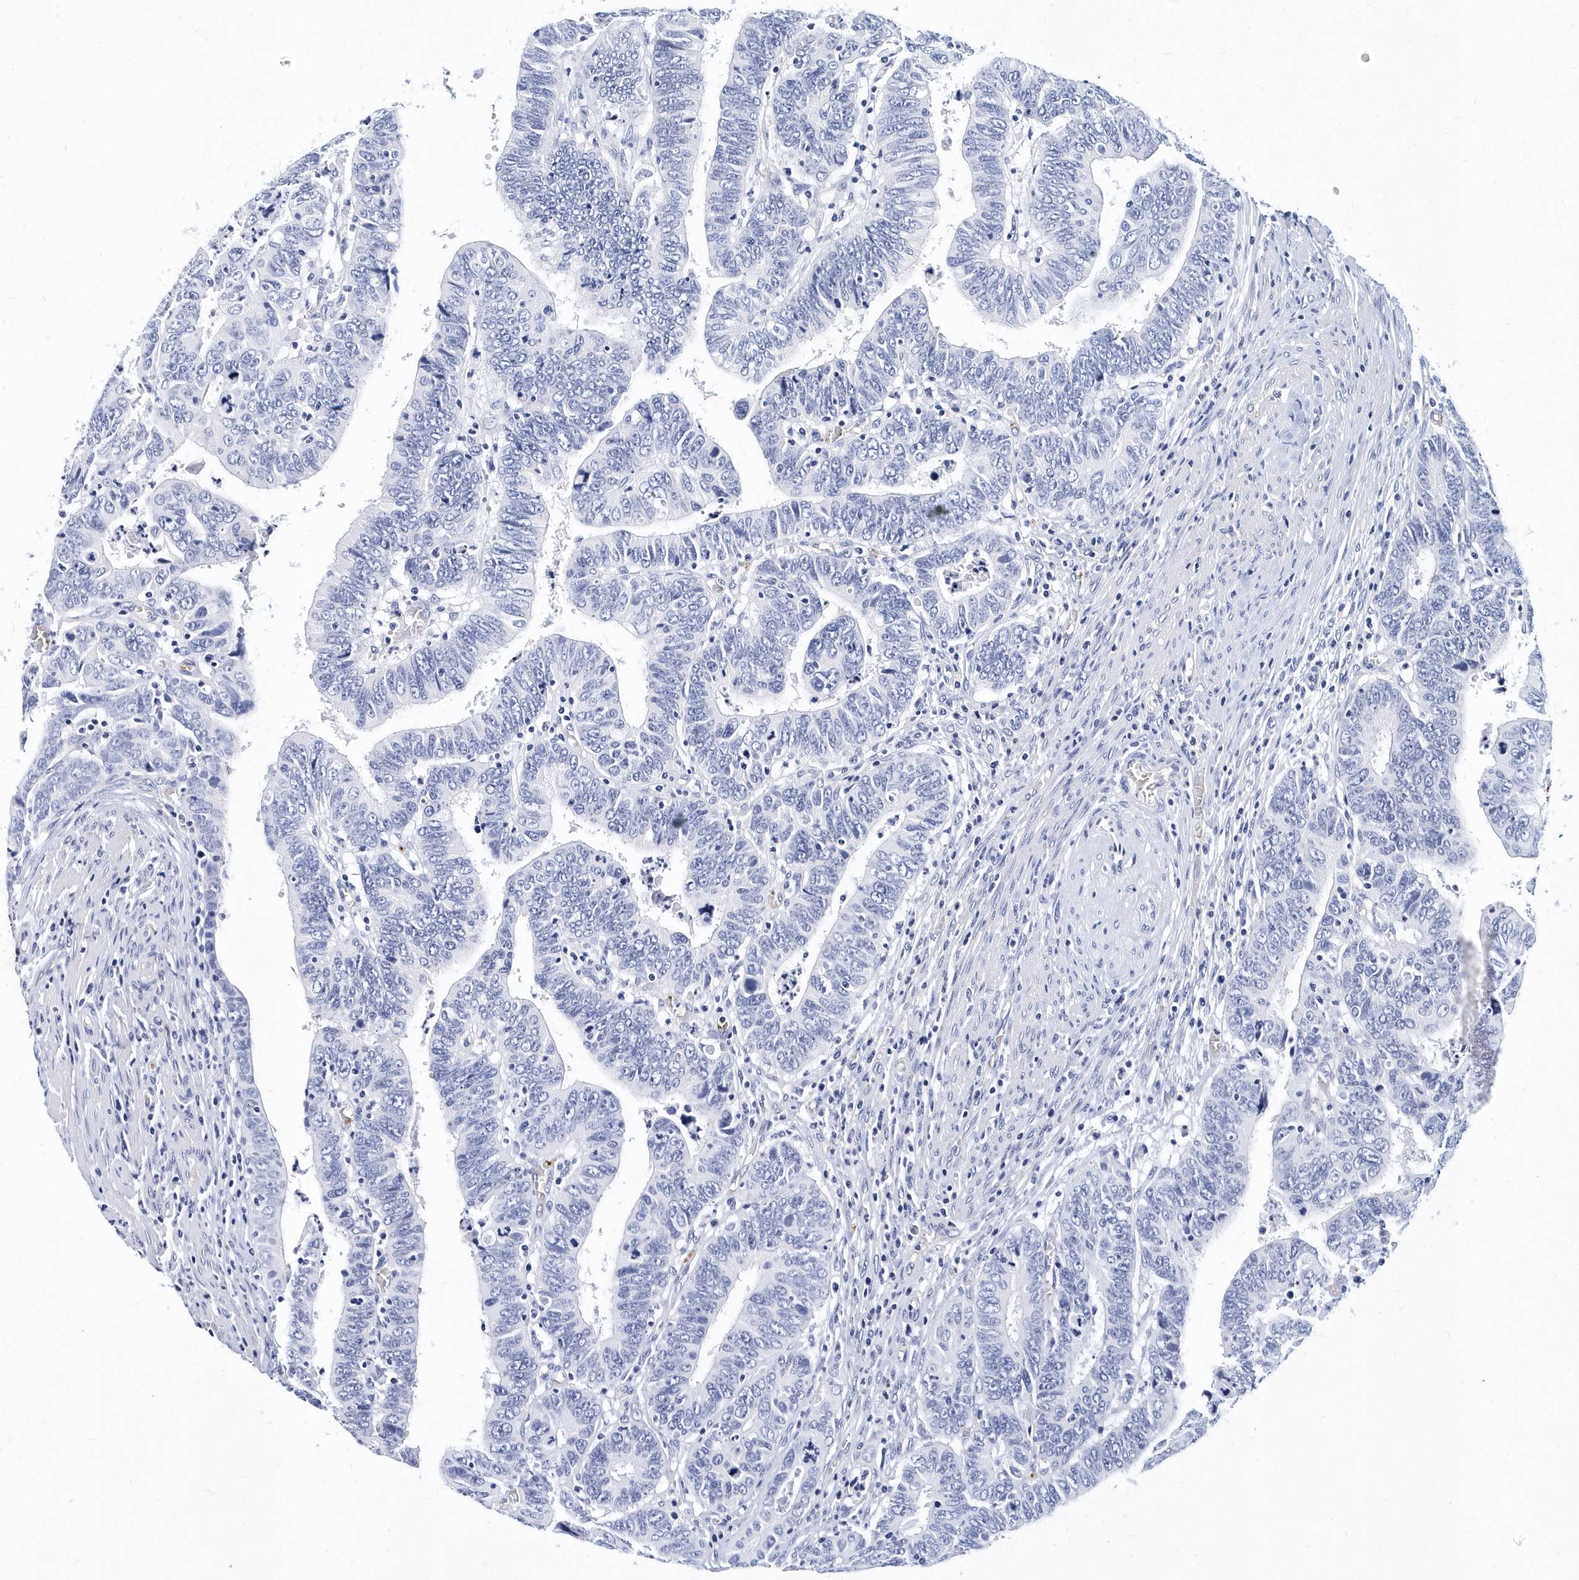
{"staining": {"intensity": "negative", "quantity": "none", "location": "none"}, "tissue": "colorectal cancer", "cell_type": "Tumor cells", "image_type": "cancer", "snomed": [{"axis": "morphology", "description": "Normal tissue, NOS"}, {"axis": "morphology", "description": "Adenocarcinoma, NOS"}, {"axis": "topography", "description": "Rectum"}], "caption": "High magnification brightfield microscopy of colorectal cancer (adenocarcinoma) stained with DAB (3,3'-diaminobenzidine) (brown) and counterstained with hematoxylin (blue): tumor cells show no significant positivity.", "gene": "ITGA2B", "patient": {"sex": "female", "age": 65}}